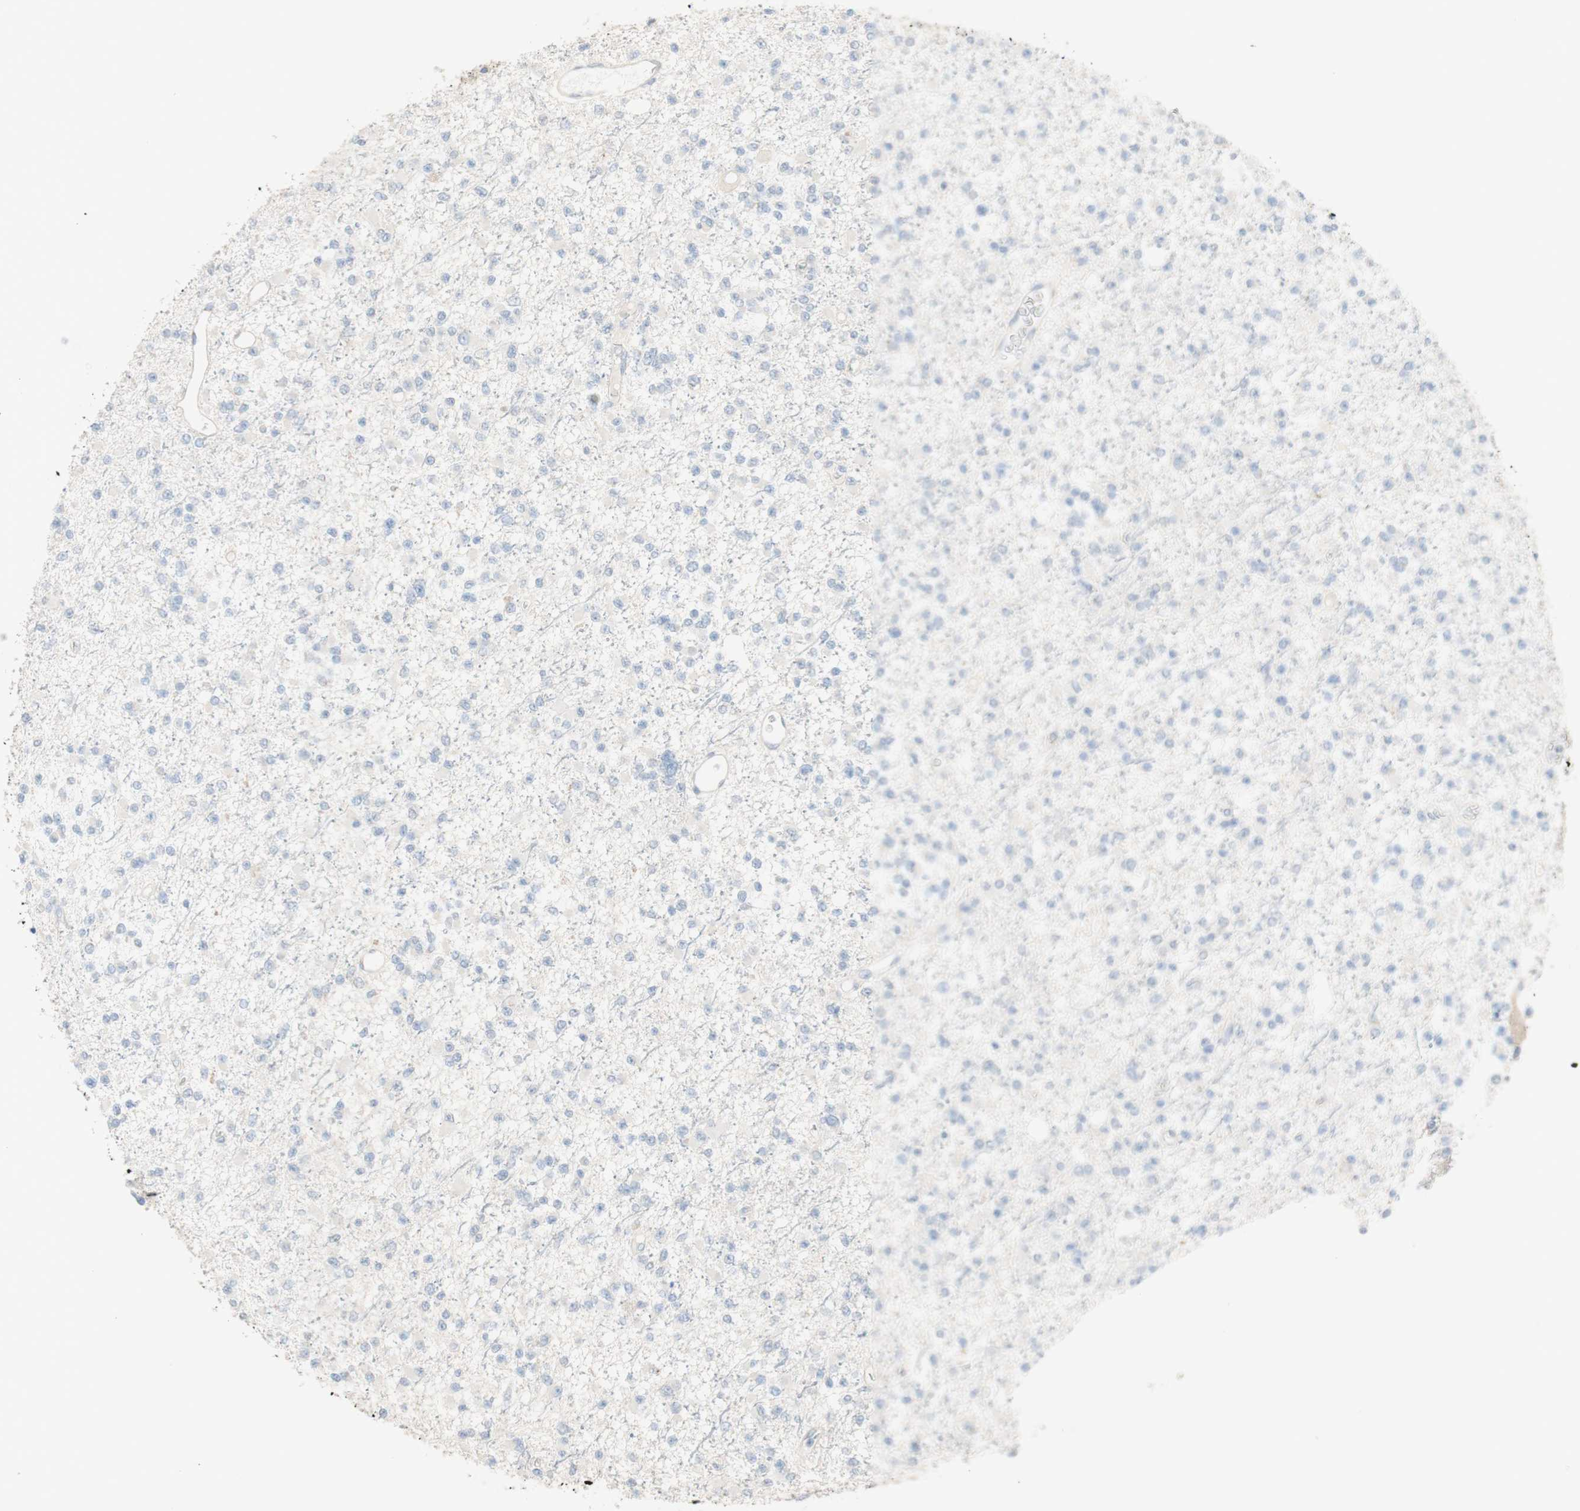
{"staining": {"intensity": "negative", "quantity": "none", "location": "none"}, "tissue": "glioma", "cell_type": "Tumor cells", "image_type": "cancer", "snomed": [{"axis": "morphology", "description": "Glioma, malignant, Low grade"}, {"axis": "topography", "description": "Brain"}], "caption": "High power microscopy image of an immunohistochemistry (IHC) histopathology image of low-grade glioma (malignant), revealing no significant staining in tumor cells. The staining was performed using DAB to visualize the protein expression in brown, while the nuclei were stained in blue with hematoxylin (Magnification: 20x).", "gene": "MANEA", "patient": {"sex": "female", "age": 22}}